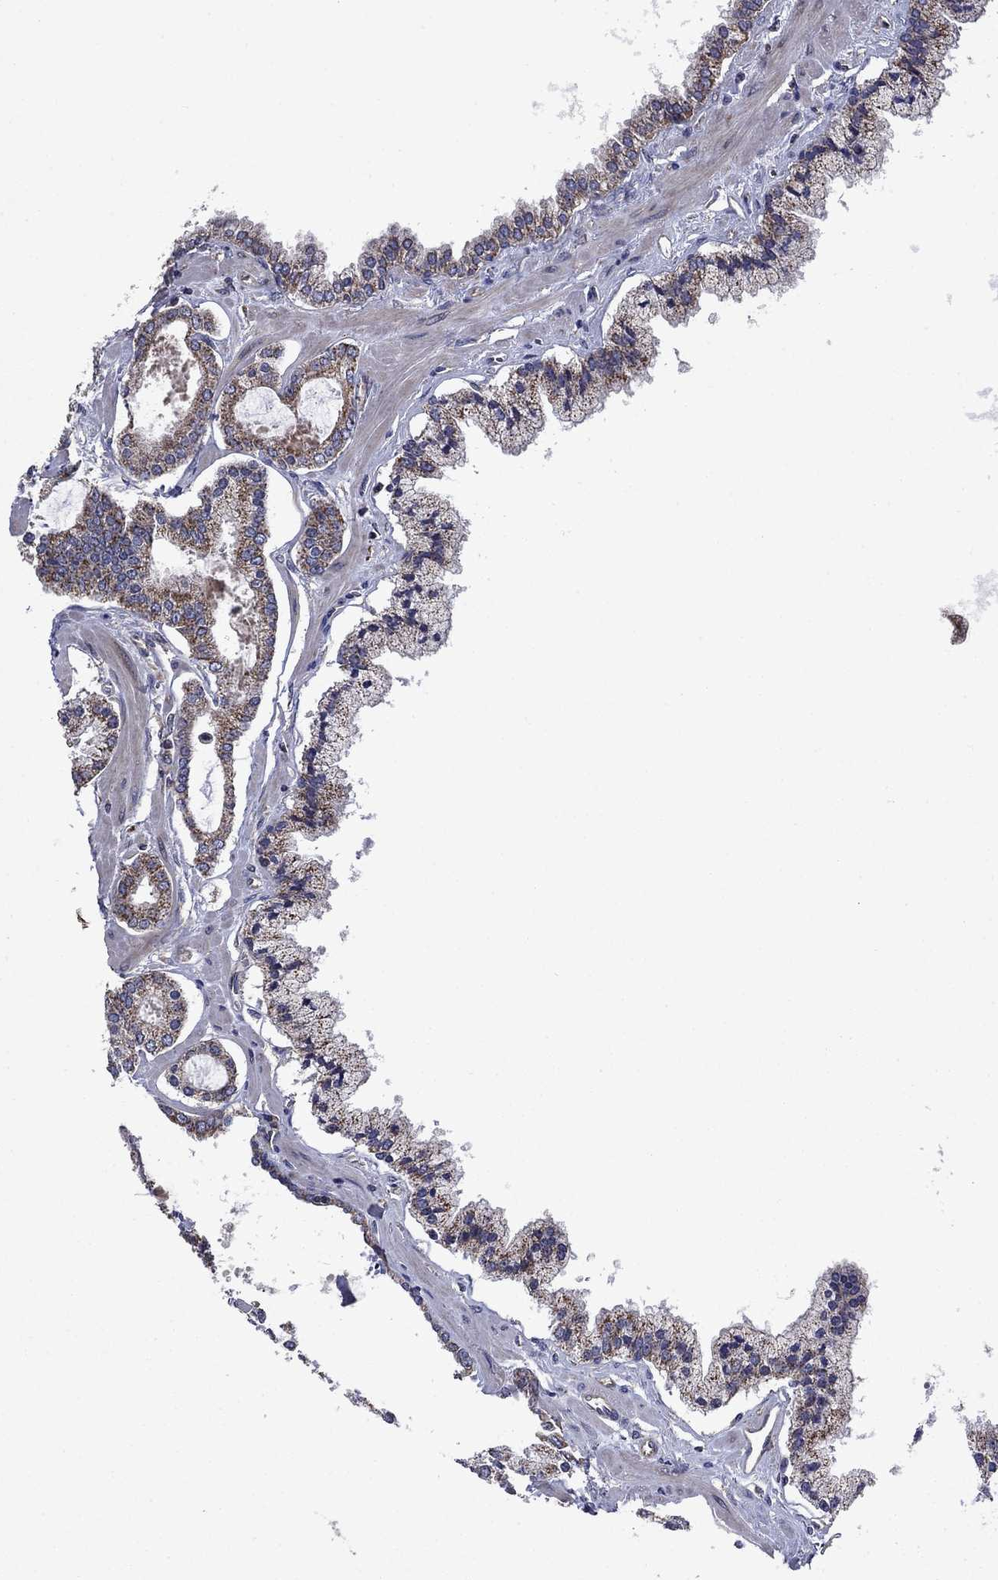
{"staining": {"intensity": "moderate", "quantity": "<25%", "location": "cytoplasmic/membranous"}, "tissue": "prostate cancer", "cell_type": "Tumor cells", "image_type": "cancer", "snomed": [{"axis": "morphology", "description": "Adenocarcinoma, NOS"}, {"axis": "topography", "description": "Prostate"}], "caption": "Tumor cells show moderate cytoplasmic/membranous expression in about <25% of cells in prostate adenocarcinoma.", "gene": "KIF22", "patient": {"sex": "male", "age": 63}}